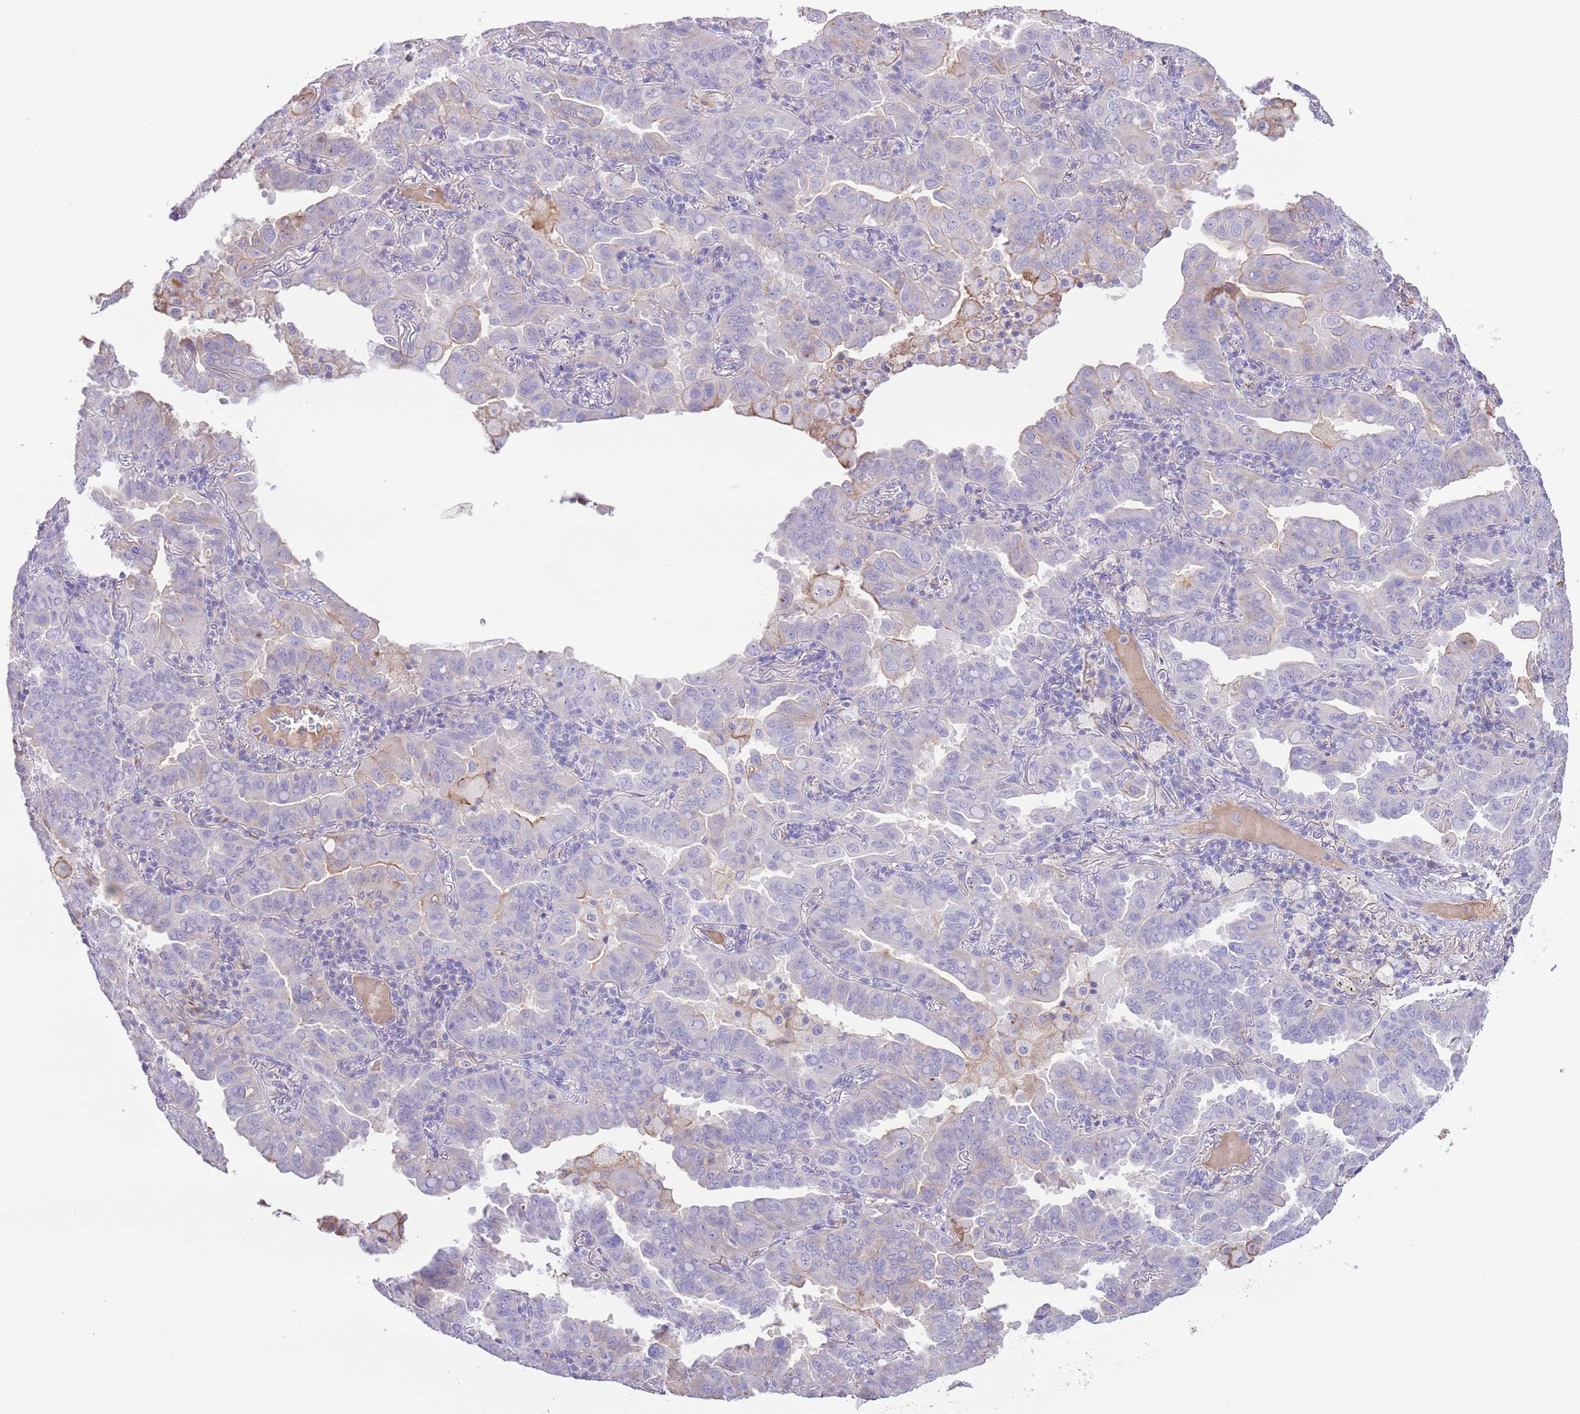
{"staining": {"intensity": "weak", "quantity": "<25%", "location": "cytoplasmic/membranous"}, "tissue": "lung cancer", "cell_type": "Tumor cells", "image_type": "cancer", "snomed": [{"axis": "morphology", "description": "Adenocarcinoma, NOS"}, {"axis": "topography", "description": "Lung"}], "caption": "Immunohistochemistry (IHC) photomicrograph of neoplastic tissue: human lung adenocarcinoma stained with DAB demonstrates no significant protein positivity in tumor cells.", "gene": "IGF1", "patient": {"sex": "male", "age": 64}}